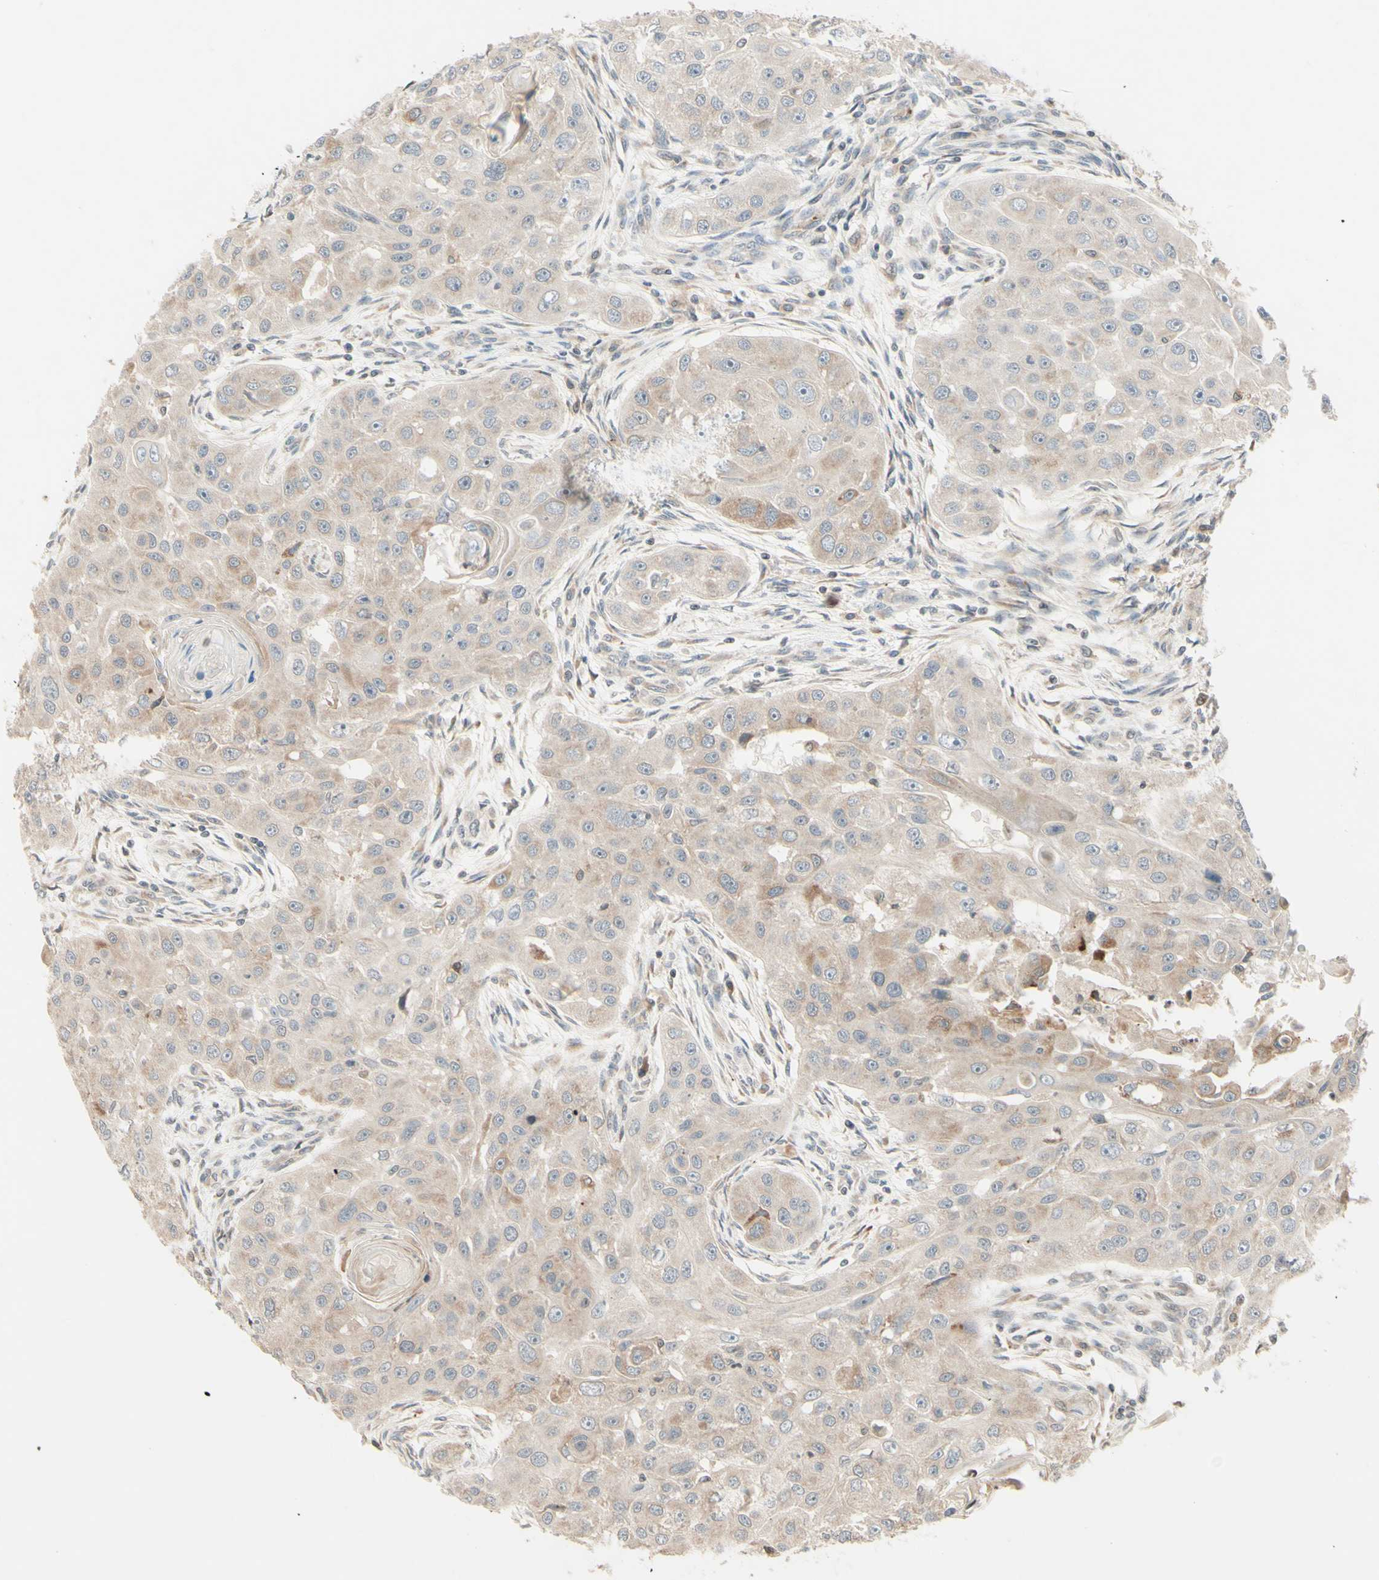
{"staining": {"intensity": "weak", "quantity": ">75%", "location": "cytoplasmic/membranous"}, "tissue": "head and neck cancer", "cell_type": "Tumor cells", "image_type": "cancer", "snomed": [{"axis": "morphology", "description": "Normal tissue, NOS"}, {"axis": "morphology", "description": "Squamous cell carcinoma, NOS"}, {"axis": "topography", "description": "Skeletal muscle"}, {"axis": "topography", "description": "Head-Neck"}], "caption": "Immunohistochemical staining of head and neck cancer (squamous cell carcinoma) exhibits low levels of weak cytoplasmic/membranous protein positivity in about >75% of tumor cells.", "gene": "ZW10", "patient": {"sex": "male", "age": 51}}